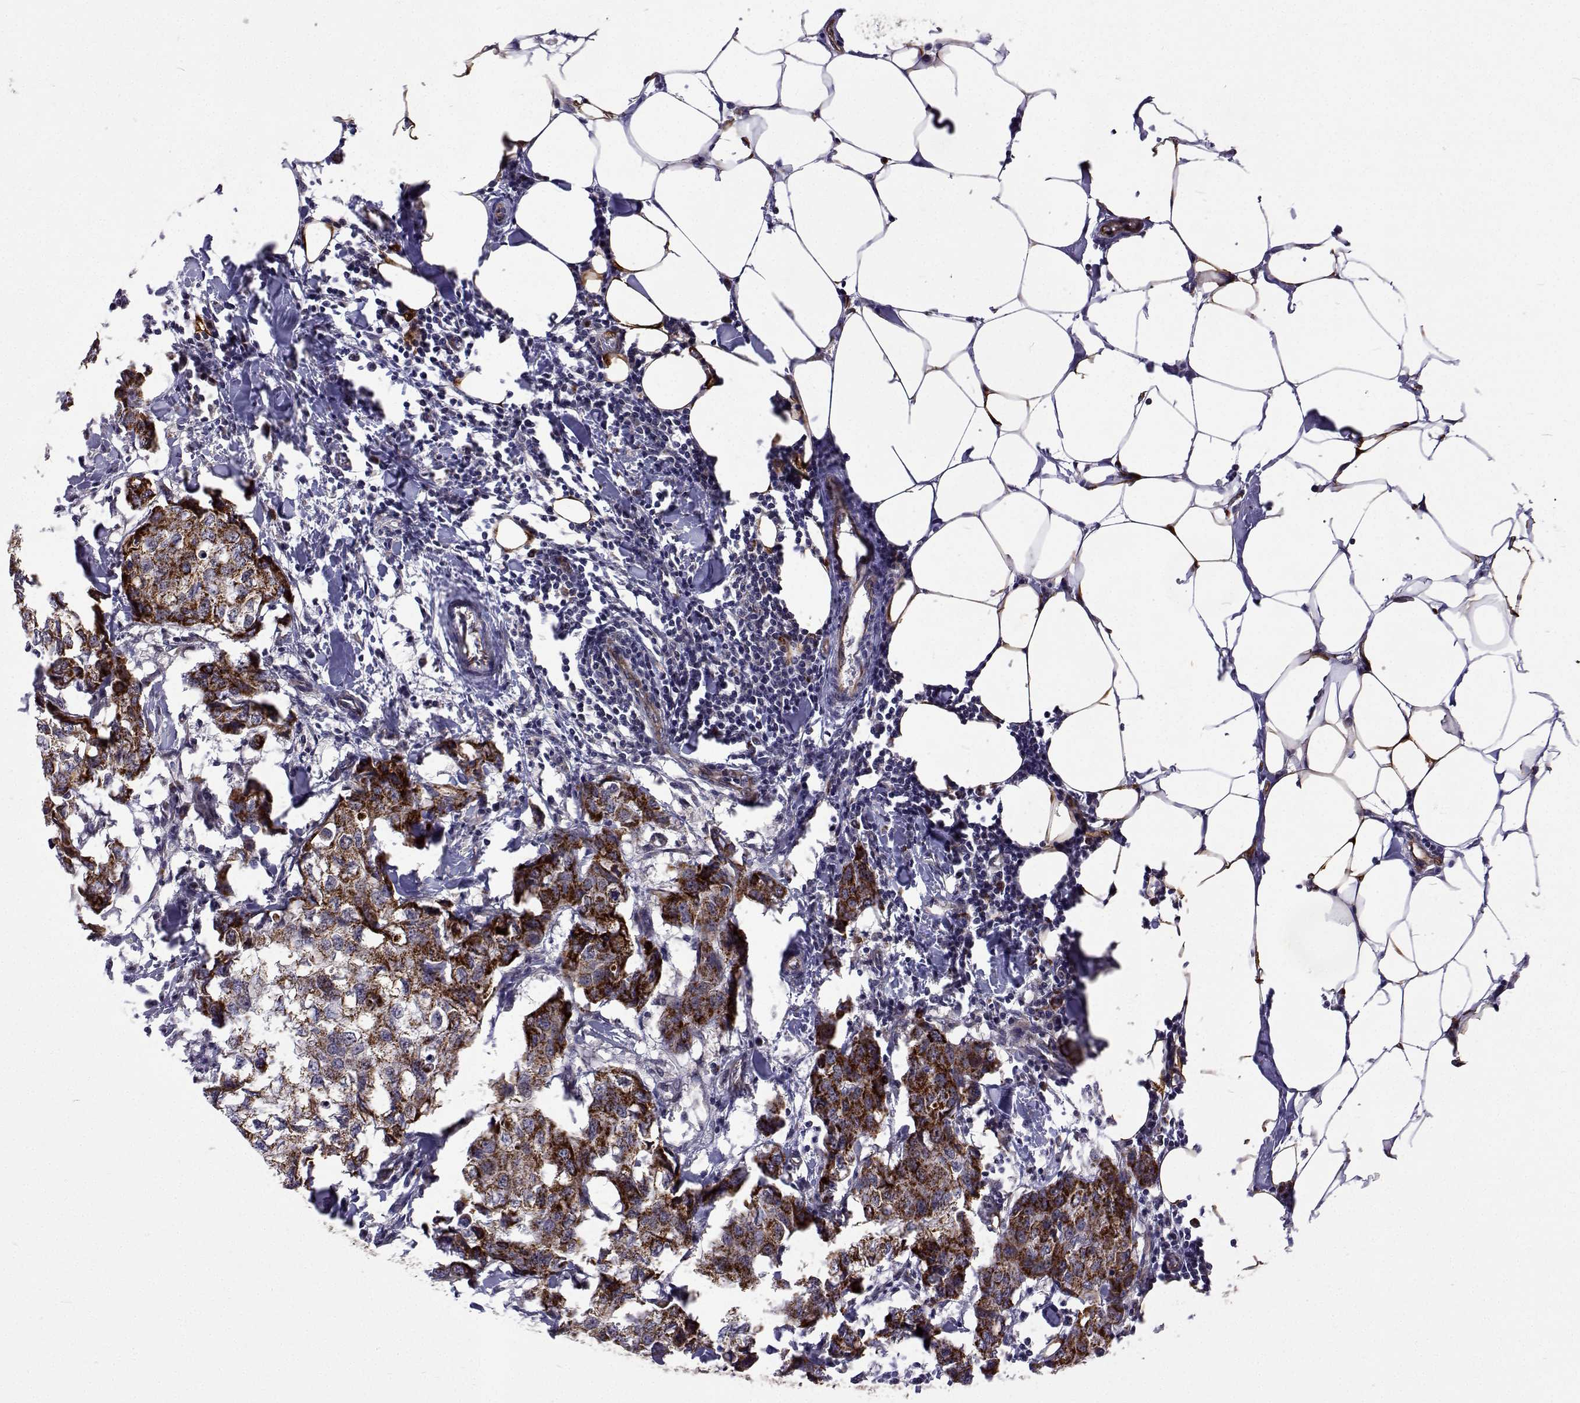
{"staining": {"intensity": "strong", "quantity": ">75%", "location": "cytoplasmic/membranous"}, "tissue": "breast cancer", "cell_type": "Tumor cells", "image_type": "cancer", "snomed": [{"axis": "morphology", "description": "Duct carcinoma"}, {"axis": "topography", "description": "Breast"}], "caption": "A brown stain shows strong cytoplasmic/membranous positivity of a protein in human breast cancer (invasive ductal carcinoma) tumor cells. Nuclei are stained in blue.", "gene": "DHTKD1", "patient": {"sex": "female", "age": 27}}